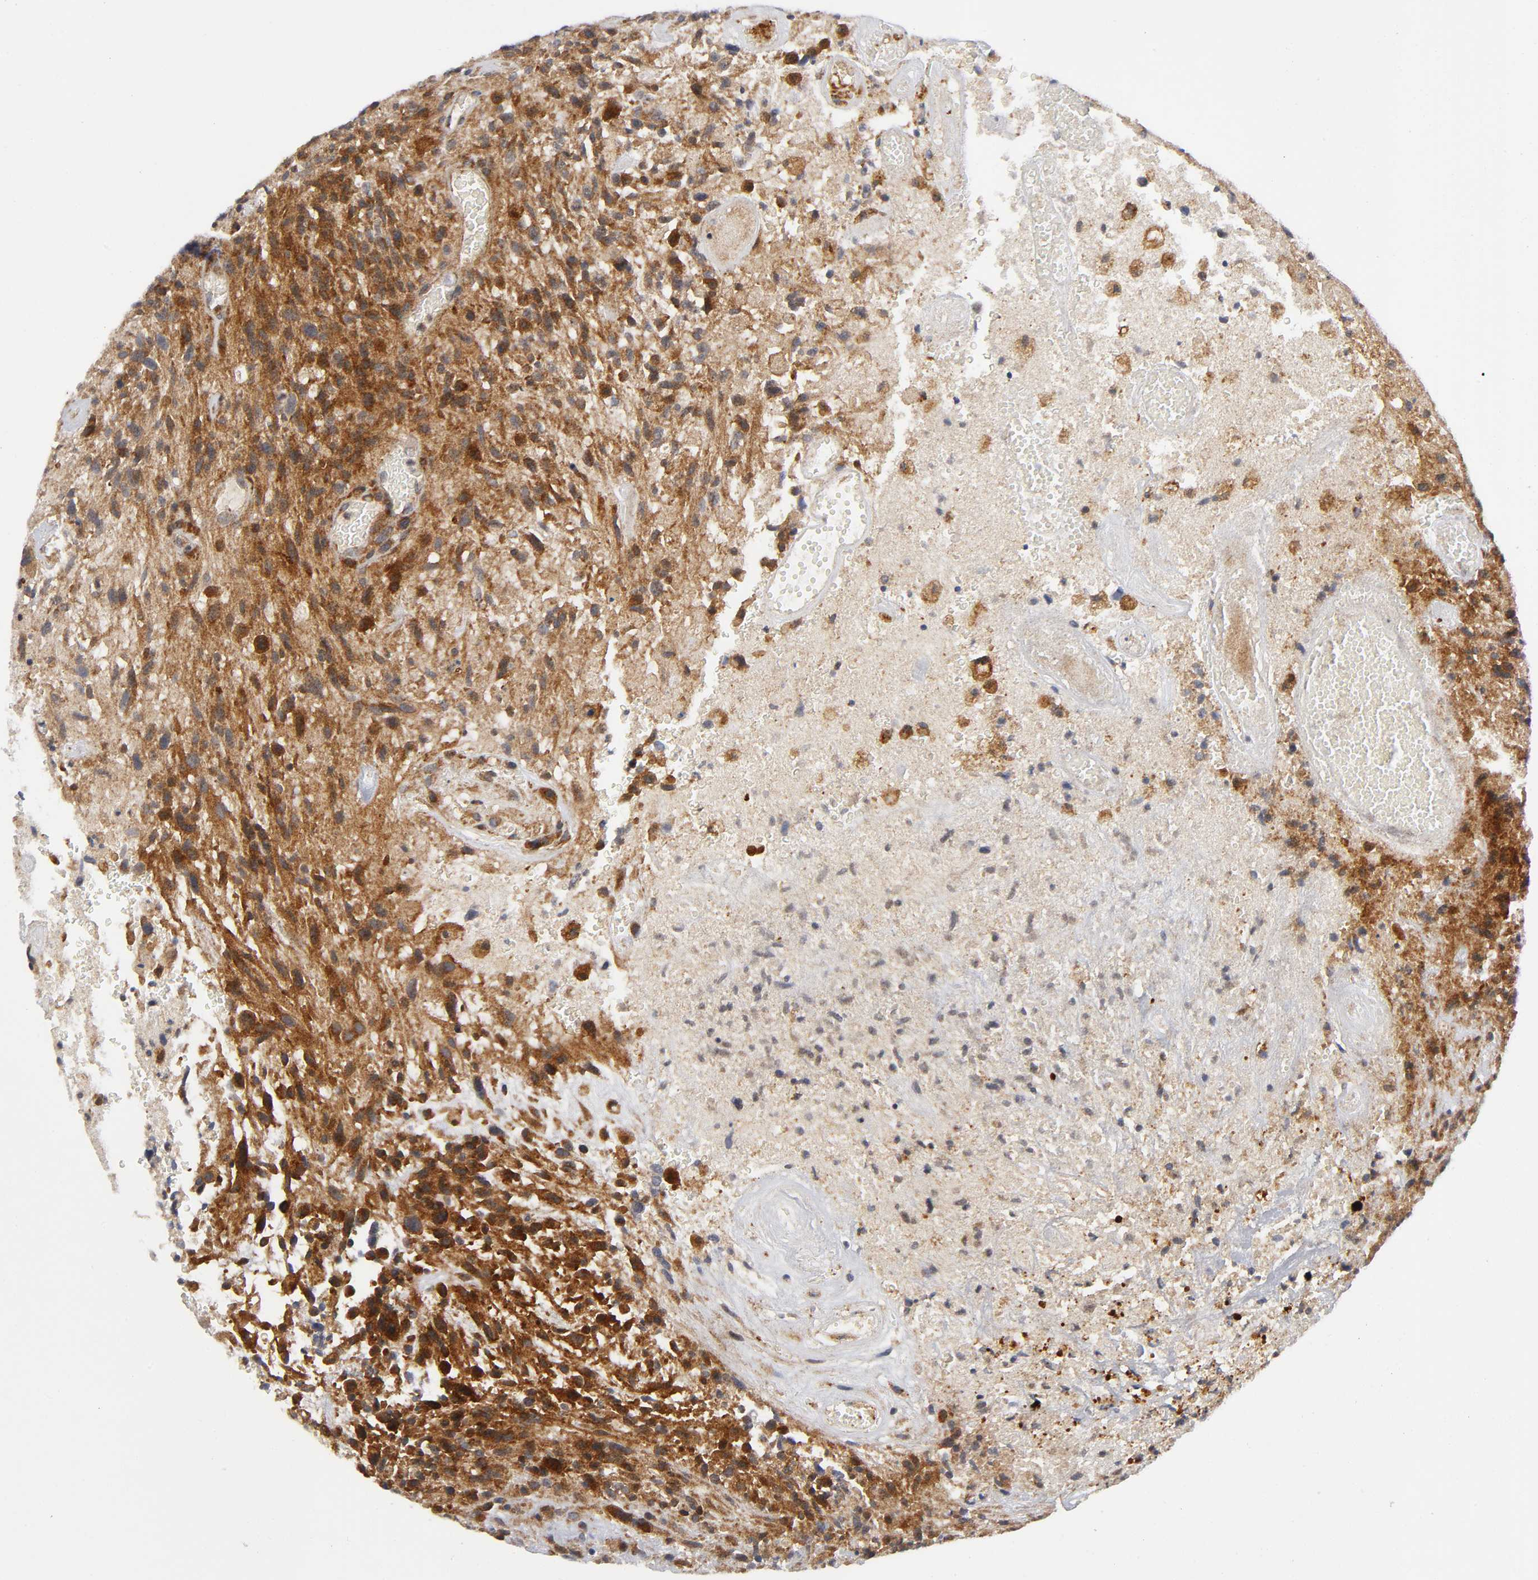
{"staining": {"intensity": "strong", "quantity": ">75%", "location": "cytoplasmic/membranous"}, "tissue": "glioma", "cell_type": "Tumor cells", "image_type": "cancer", "snomed": [{"axis": "morphology", "description": "Normal tissue, NOS"}, {"axis": "morphology", "description": "Glioma, malignant, High grade"}, {"axis": "topography", "description": "Cerebral cortex"}], "caption": "Tumor cells display high levels of strong cytoplasmic/membranous expression in approximately >75% of cells in glioma.", "gene": "EIF5", "patient": {"sex": "male", "age": 75}}